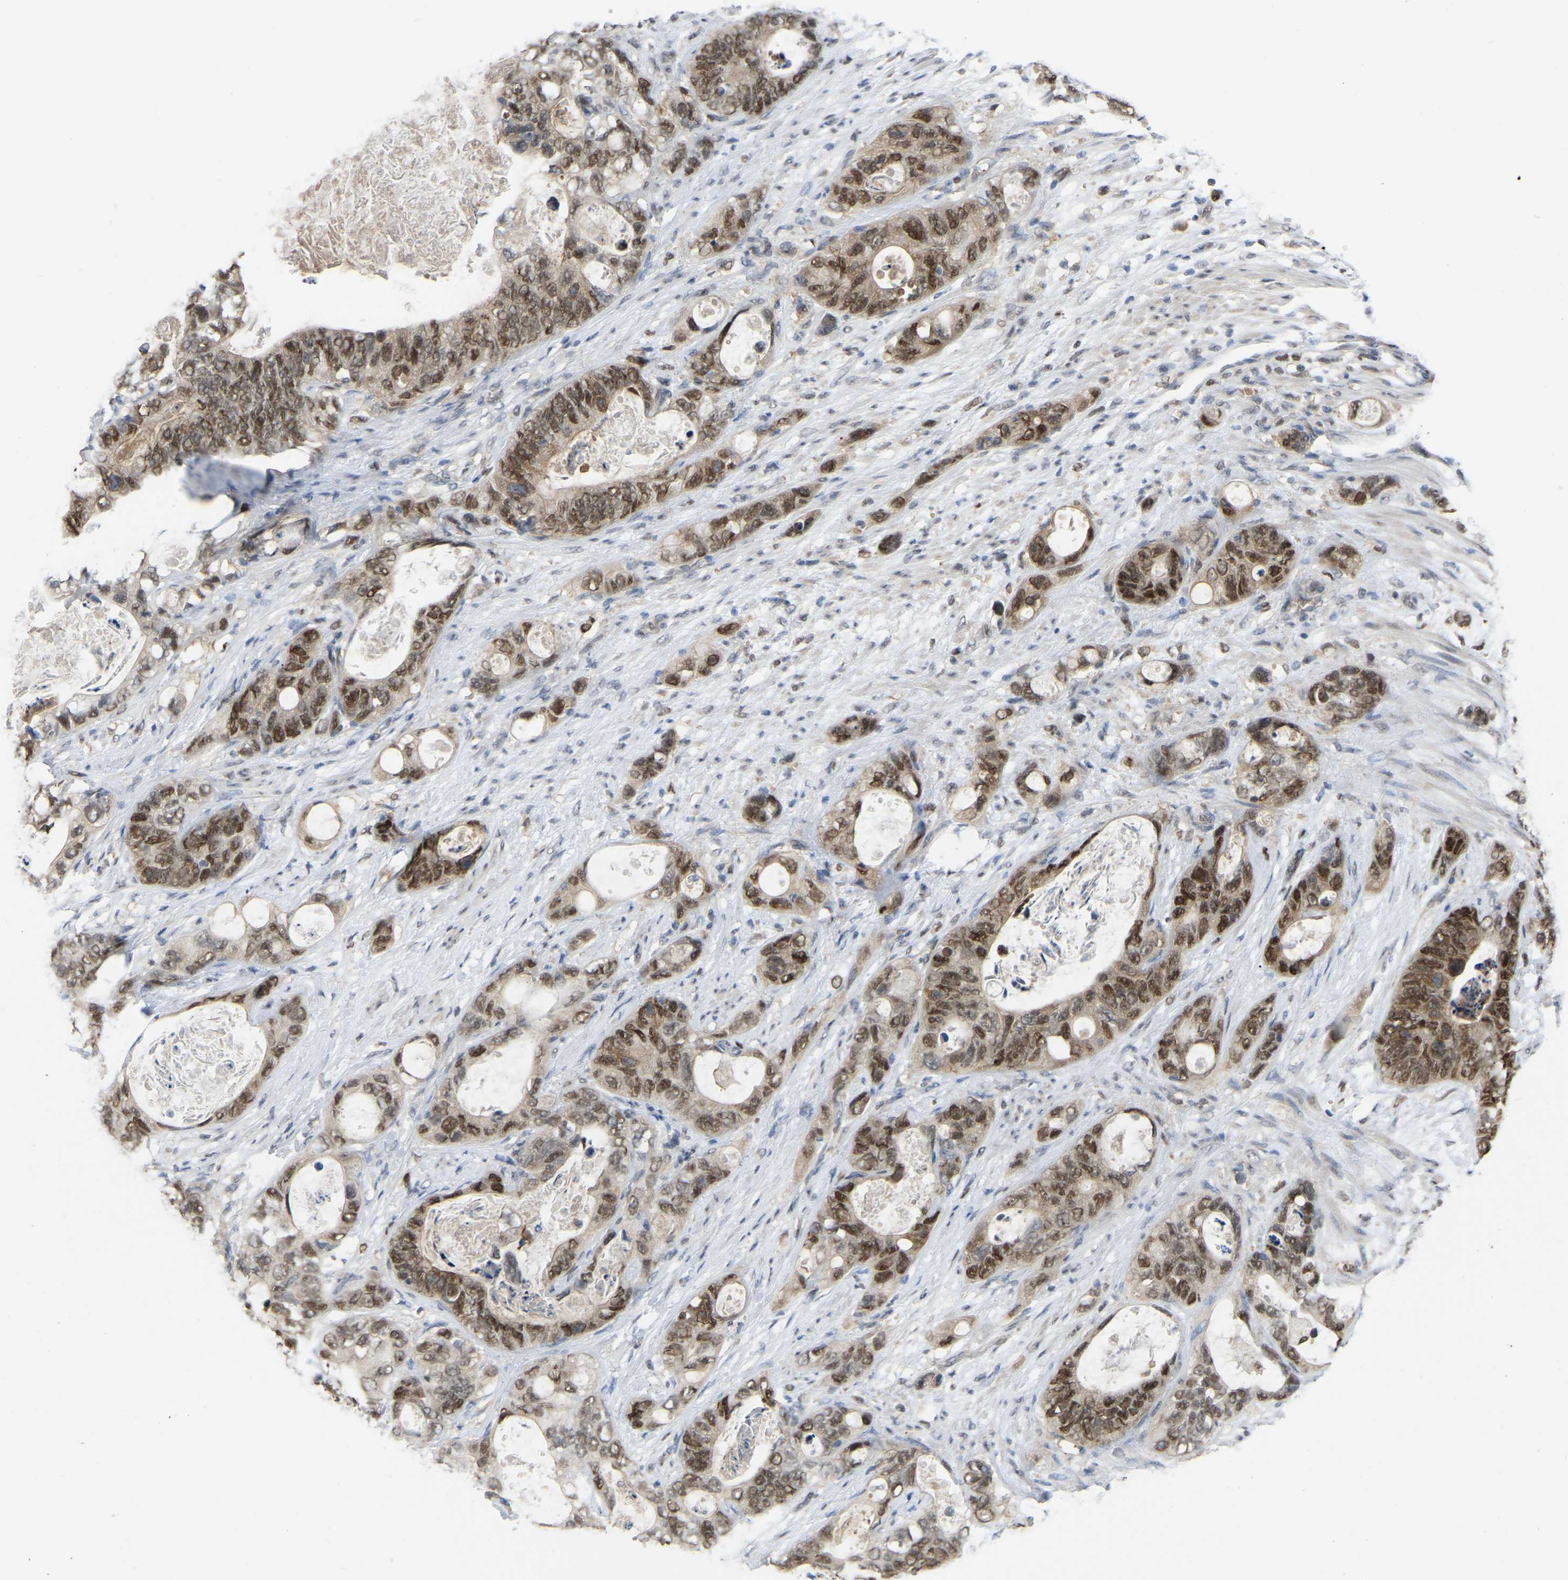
{"staining": {"intensity": "moderate", "quantity": ">75%", "location": "nuclear"}, "tissue": "stomach cancer", "cell_type": "Tumor cells", "image_type": "cancer", "snomed": [{"axis": "morphology", "description": "Normal tissue, NOS"}, {"axis": "morphology", "description": "Adenocarcinoma, NOS"}, {"axis": "topography", "description": "Stomach"}], "caption": "Human stomach adenocarcinoma stained with a brown dye displays moderate nuclear positive staining in approximately >75% of tumor cells.", "gene": "KLRG2", "patient": {"sex": "female", "age": 89}}